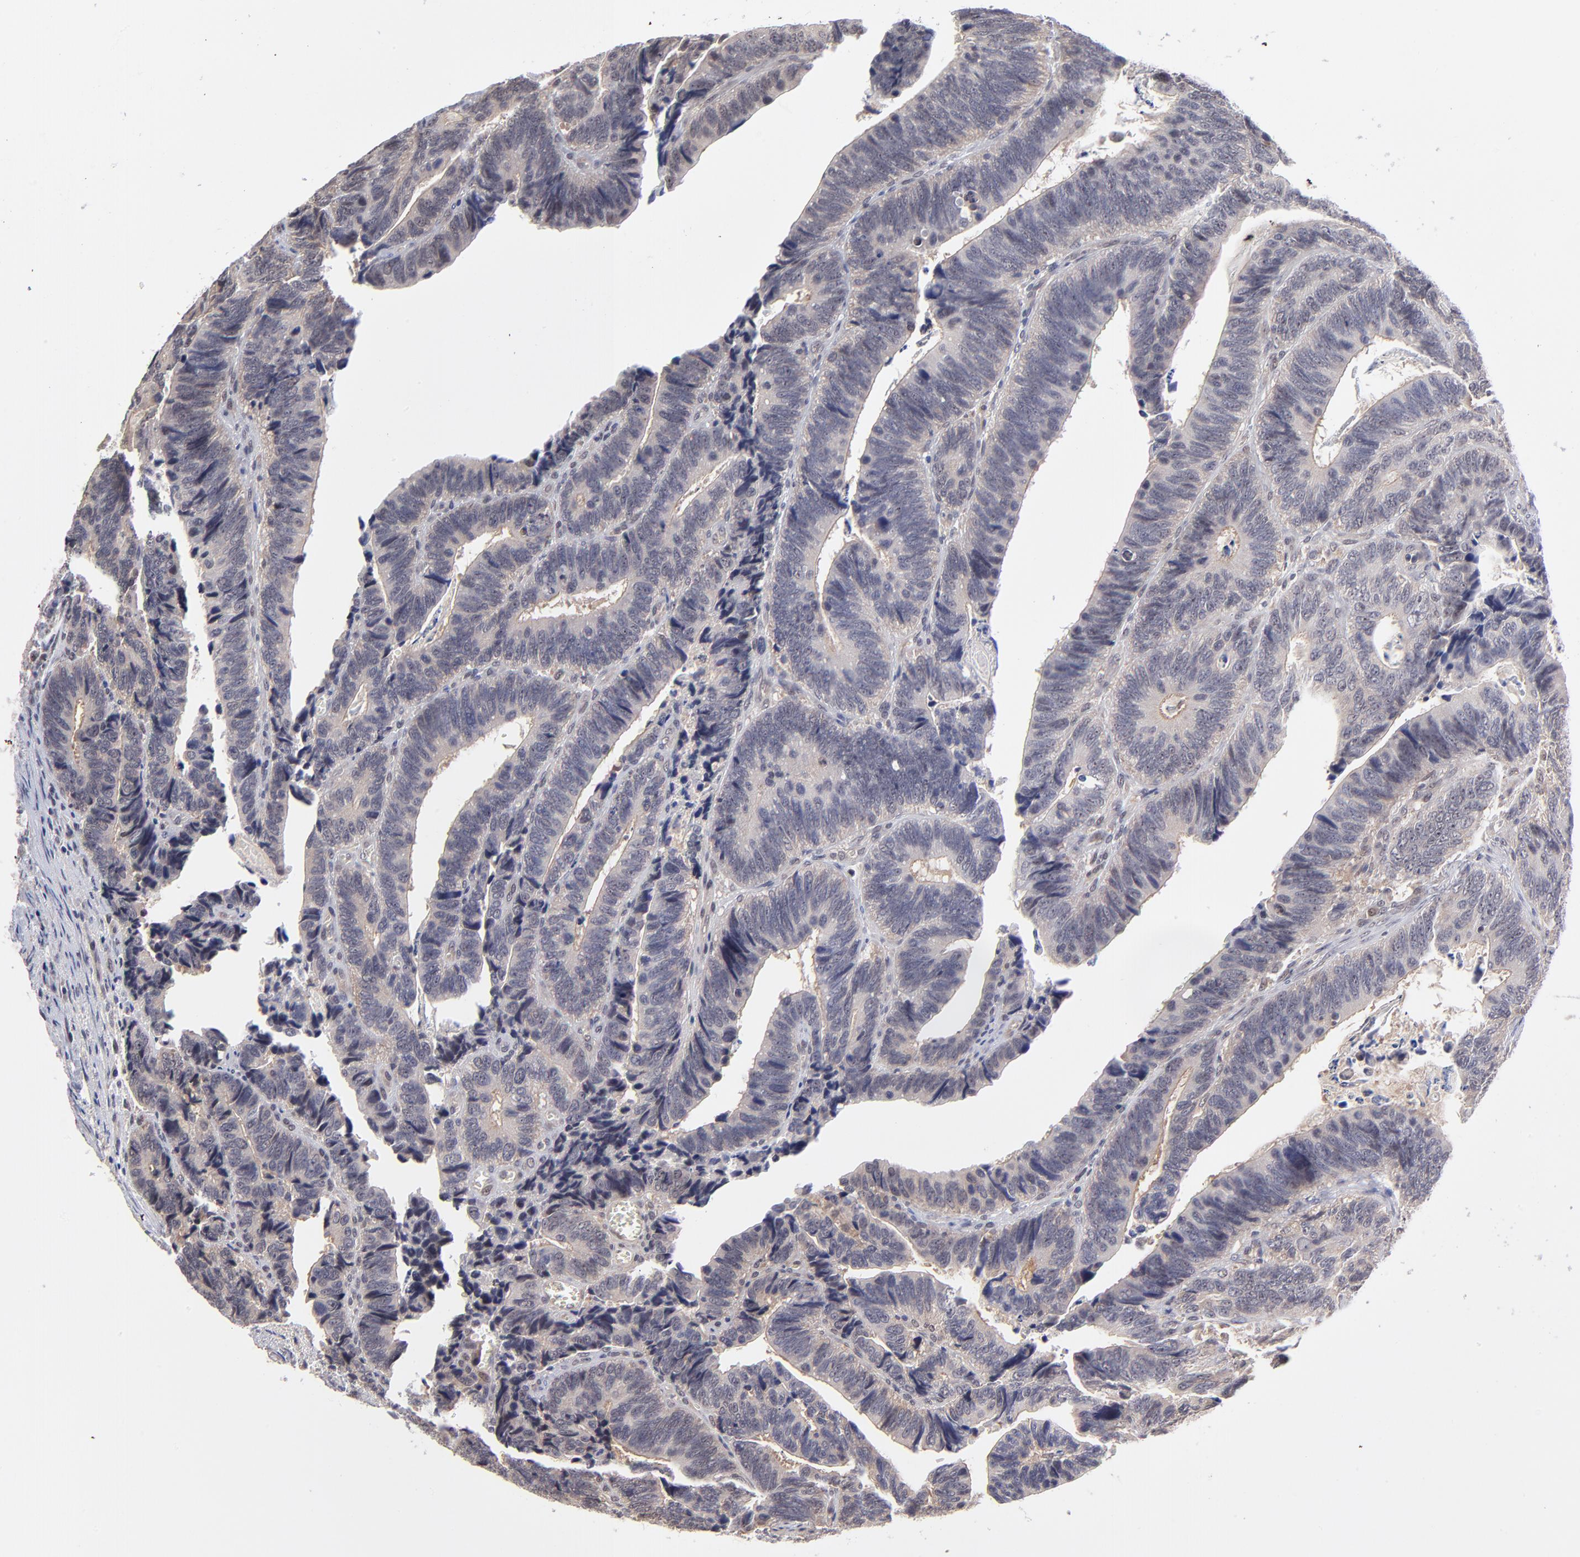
{"staining": {"intensity": "weak", "quantity": ">75%", "location": "cytoplasmic/membranous"}, "tissue": "colorectal cancer", "cell_type": "Tumor cells", "image_type": "cancer", "snomed": [{"axis": "morphology", "description": "Adenocarcinoma, NOS"}, {"axis": "topography", "description": "Colon"}], "caption": "Protein expression analysis of human colorectal cancer reveals weak cytoplasmic/membranous expression in approximately >75% of tumor cells. The protein is shown in brown color, while the nuclei are stained blue.", "gene": "UBE2E3", "patient": {"sex": "male", "age": 72}}